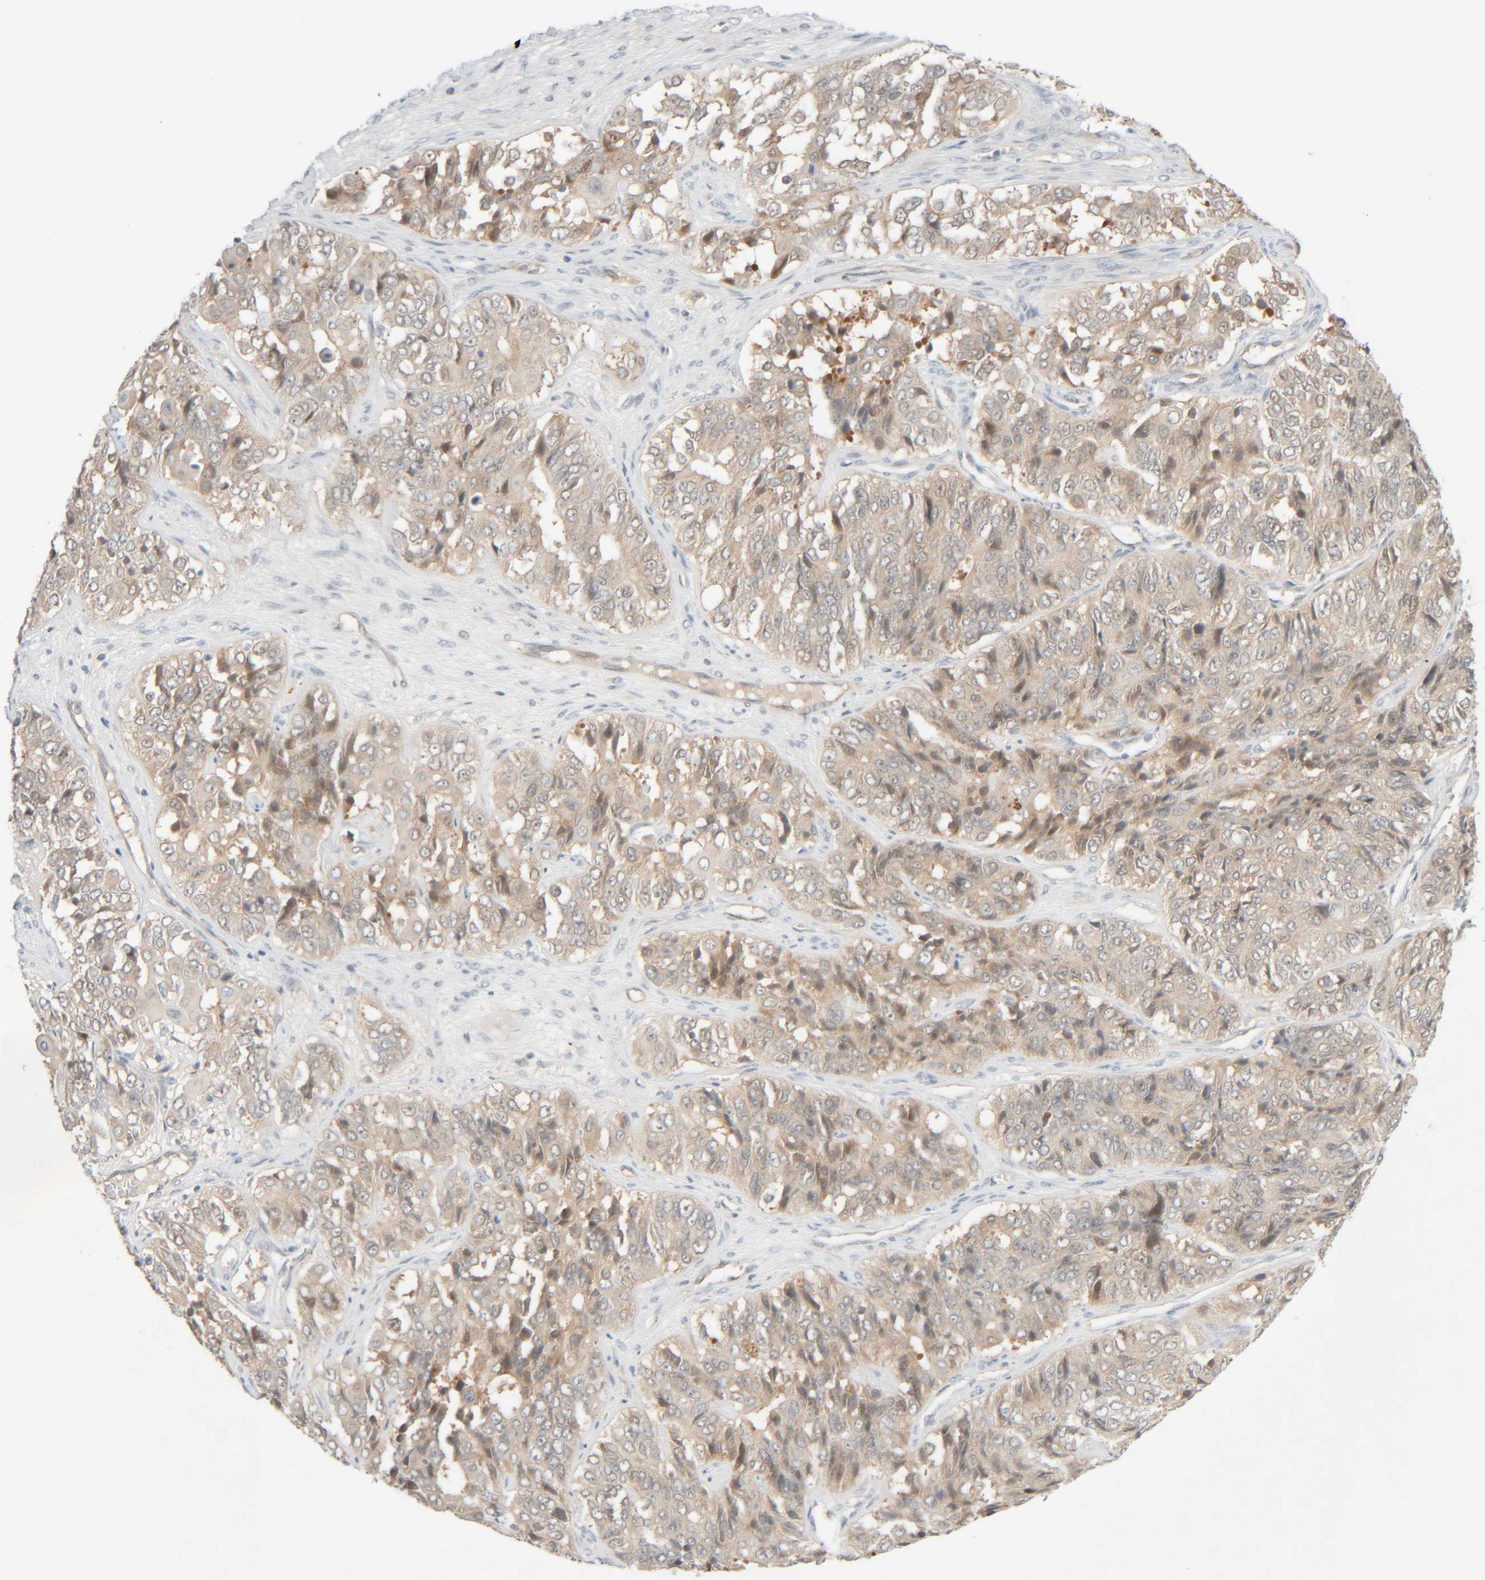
{"staining": {"intensity": "weak", "quantity": "25%-75%", "location": "cytoplasmic/membranous"}, "tissue": "ovarian cancer", "cell_type": "Tumor cells", "image_type": "cancer", "snomed": [{"axis": "morphology", "description": "Carcinoma, endometroid"}, {"axis": "topography", "description": "Ovary"}], "caption": "Endometroid carcinoma (ovarian) stained for a protein (brown) demonstrates weak cytoplasmic/membranous positive expression in approximately 25%-75% of tumor cells.", "gene": "CHKA", "patient": {"sex": "female", "age": 51}}